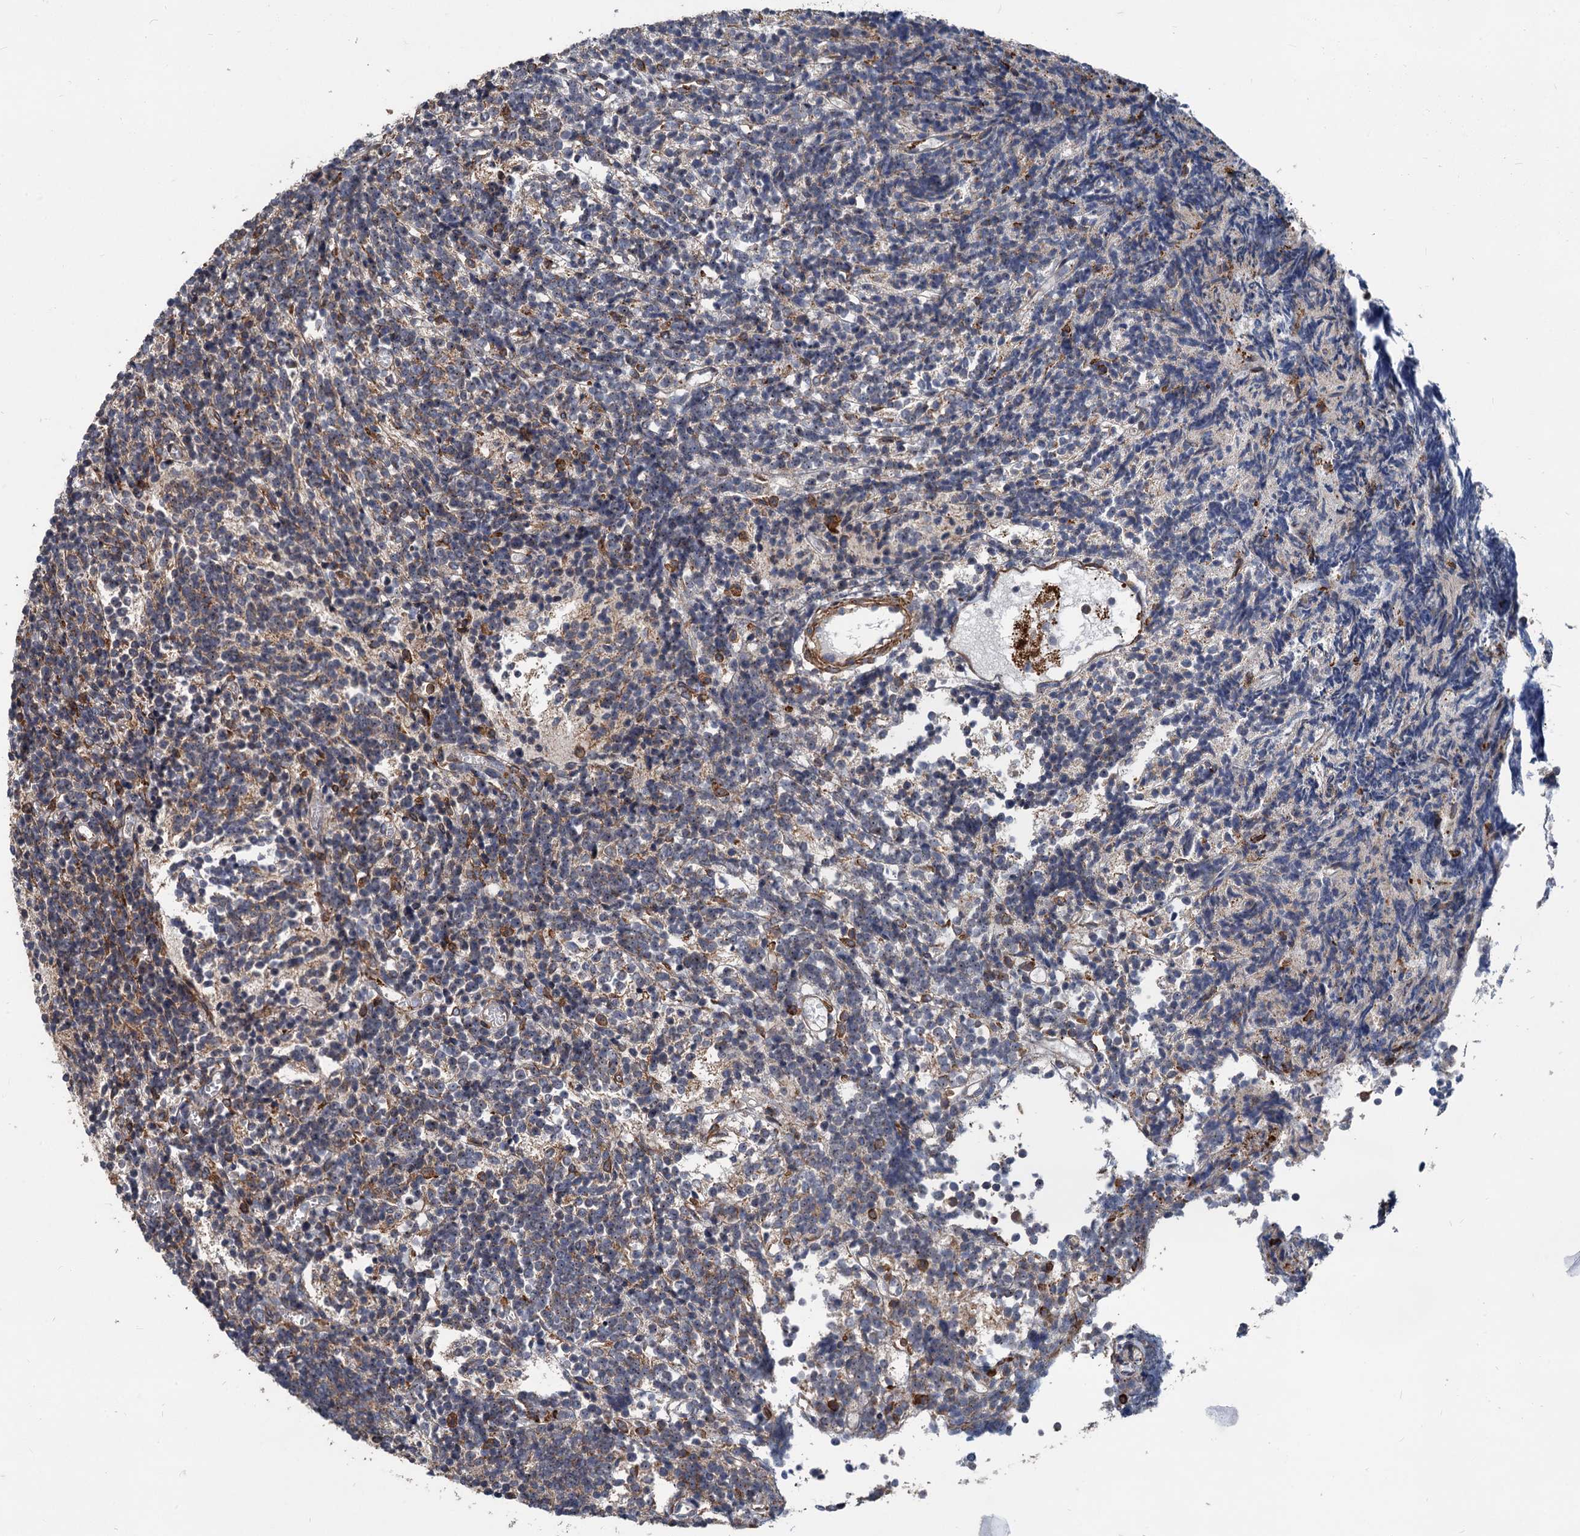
{"staining": {"intensity": "weak", "quantity": "<25%", "location": "cytoplasmic/membranous"}, "tissue": "glioma", "cell_type": "Tumor cells", "image_type": "cancer", "snomed": [{"axis": "morphology", "description": "Glioma, malignant, Low grade"}, {"axis": "topography", "description": "Brain"}], "caption": "Immunohistochemistry image of human glioma stained for a protein (brown), which reveals no positivity in tumor cells.", "gene": "STIM1", "patient": {"sex": "female", "age": 1}}